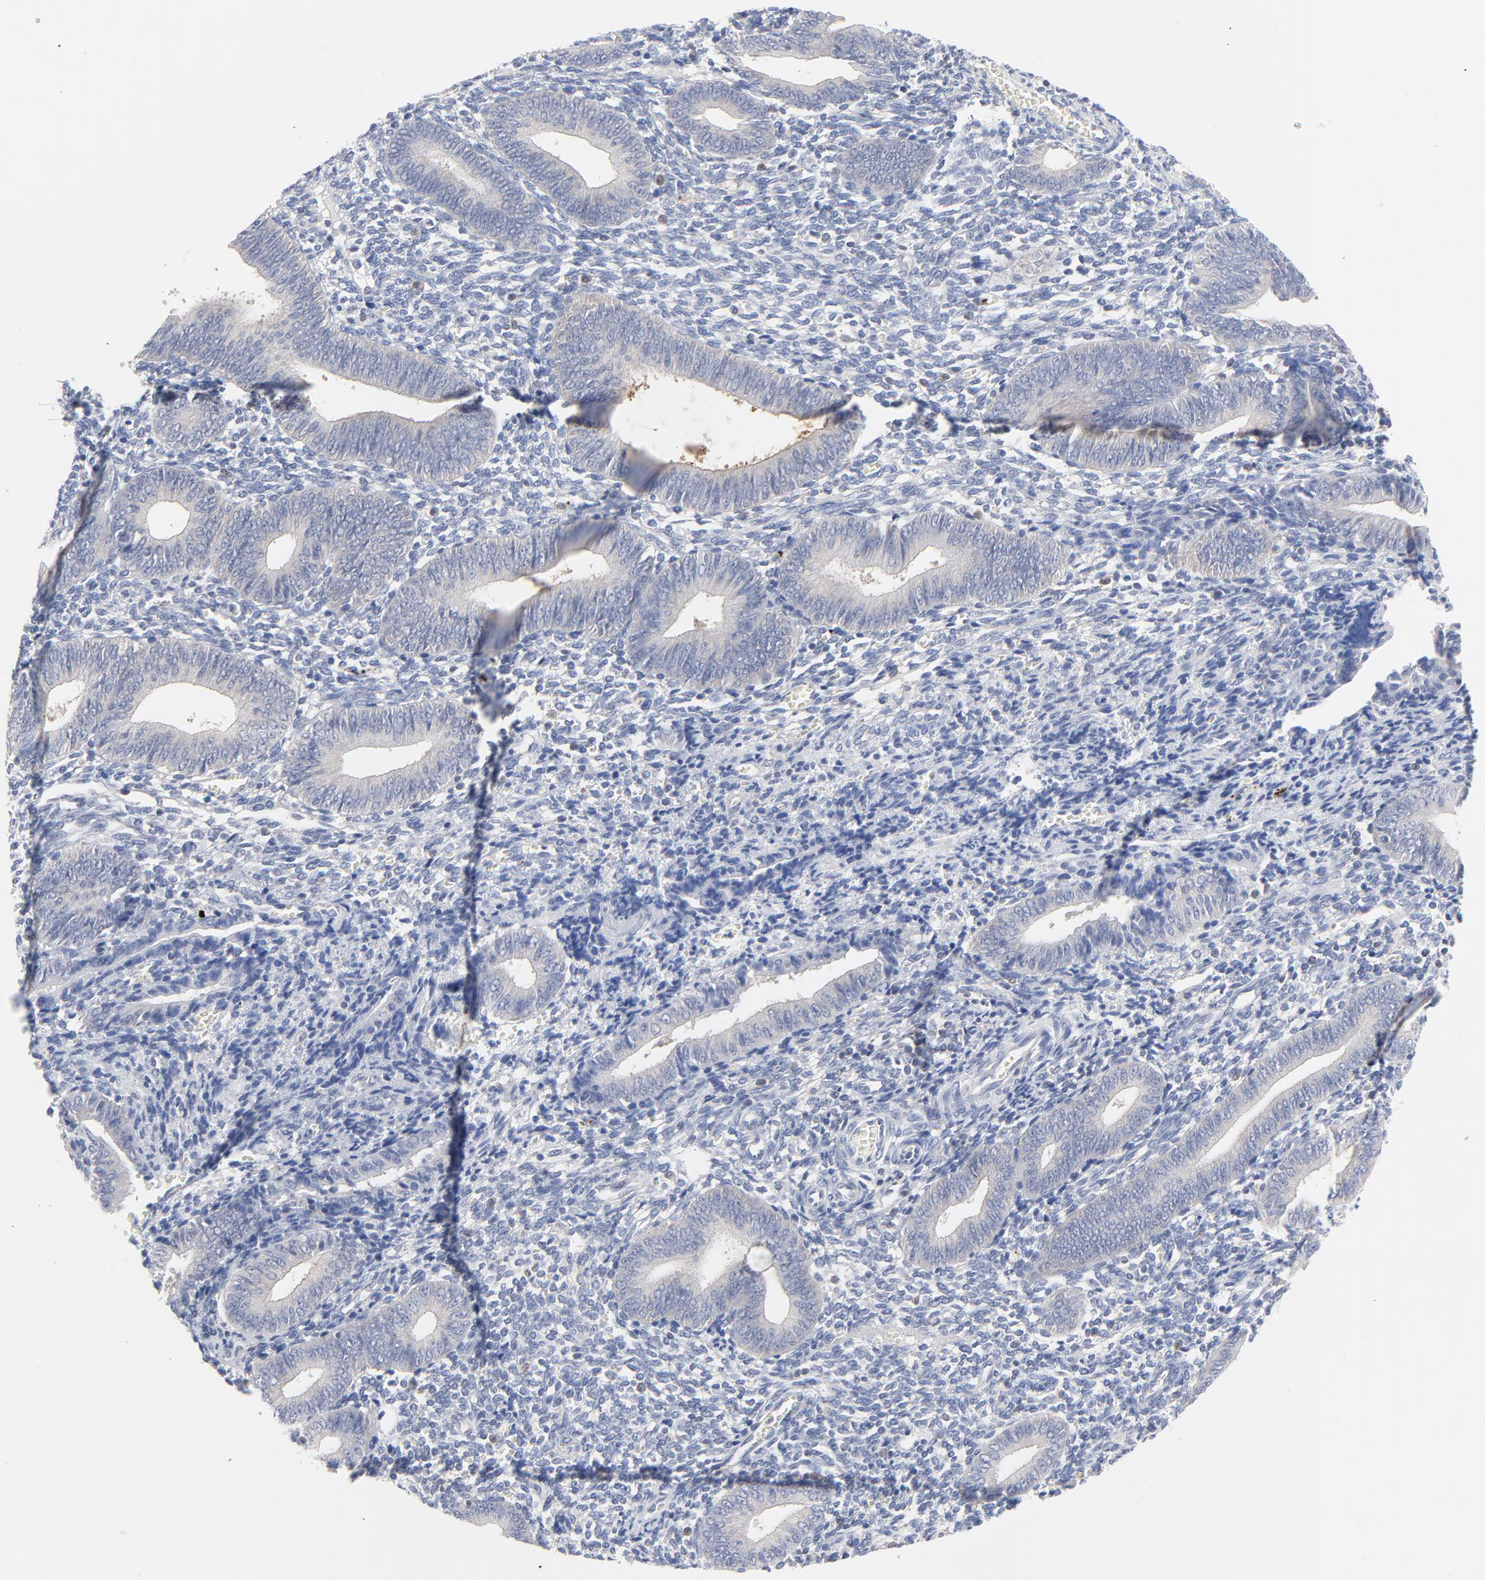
{"staining": {"intensity": "weak", "quantity": "<25%", "location": "cytoplasmic/membranous"}, "tissue": "endometrium", "cell_type": "Cells in endometrial stroma", "image_type": "normal", "snomed": [{"axis": "morphology", "description": "Normal tissue, NOS"}, {"axis": "topography", "description": "Uterus"}, {"axis": "topography", "description": "Endometrium"}], "caption": "DAB immunohistochemical staining of benign human endometrium demonstrates no significant staining in cells in endometrial stroma.", "gene": "CAB39L", "patient": {"sex": "female", "age": 33}}